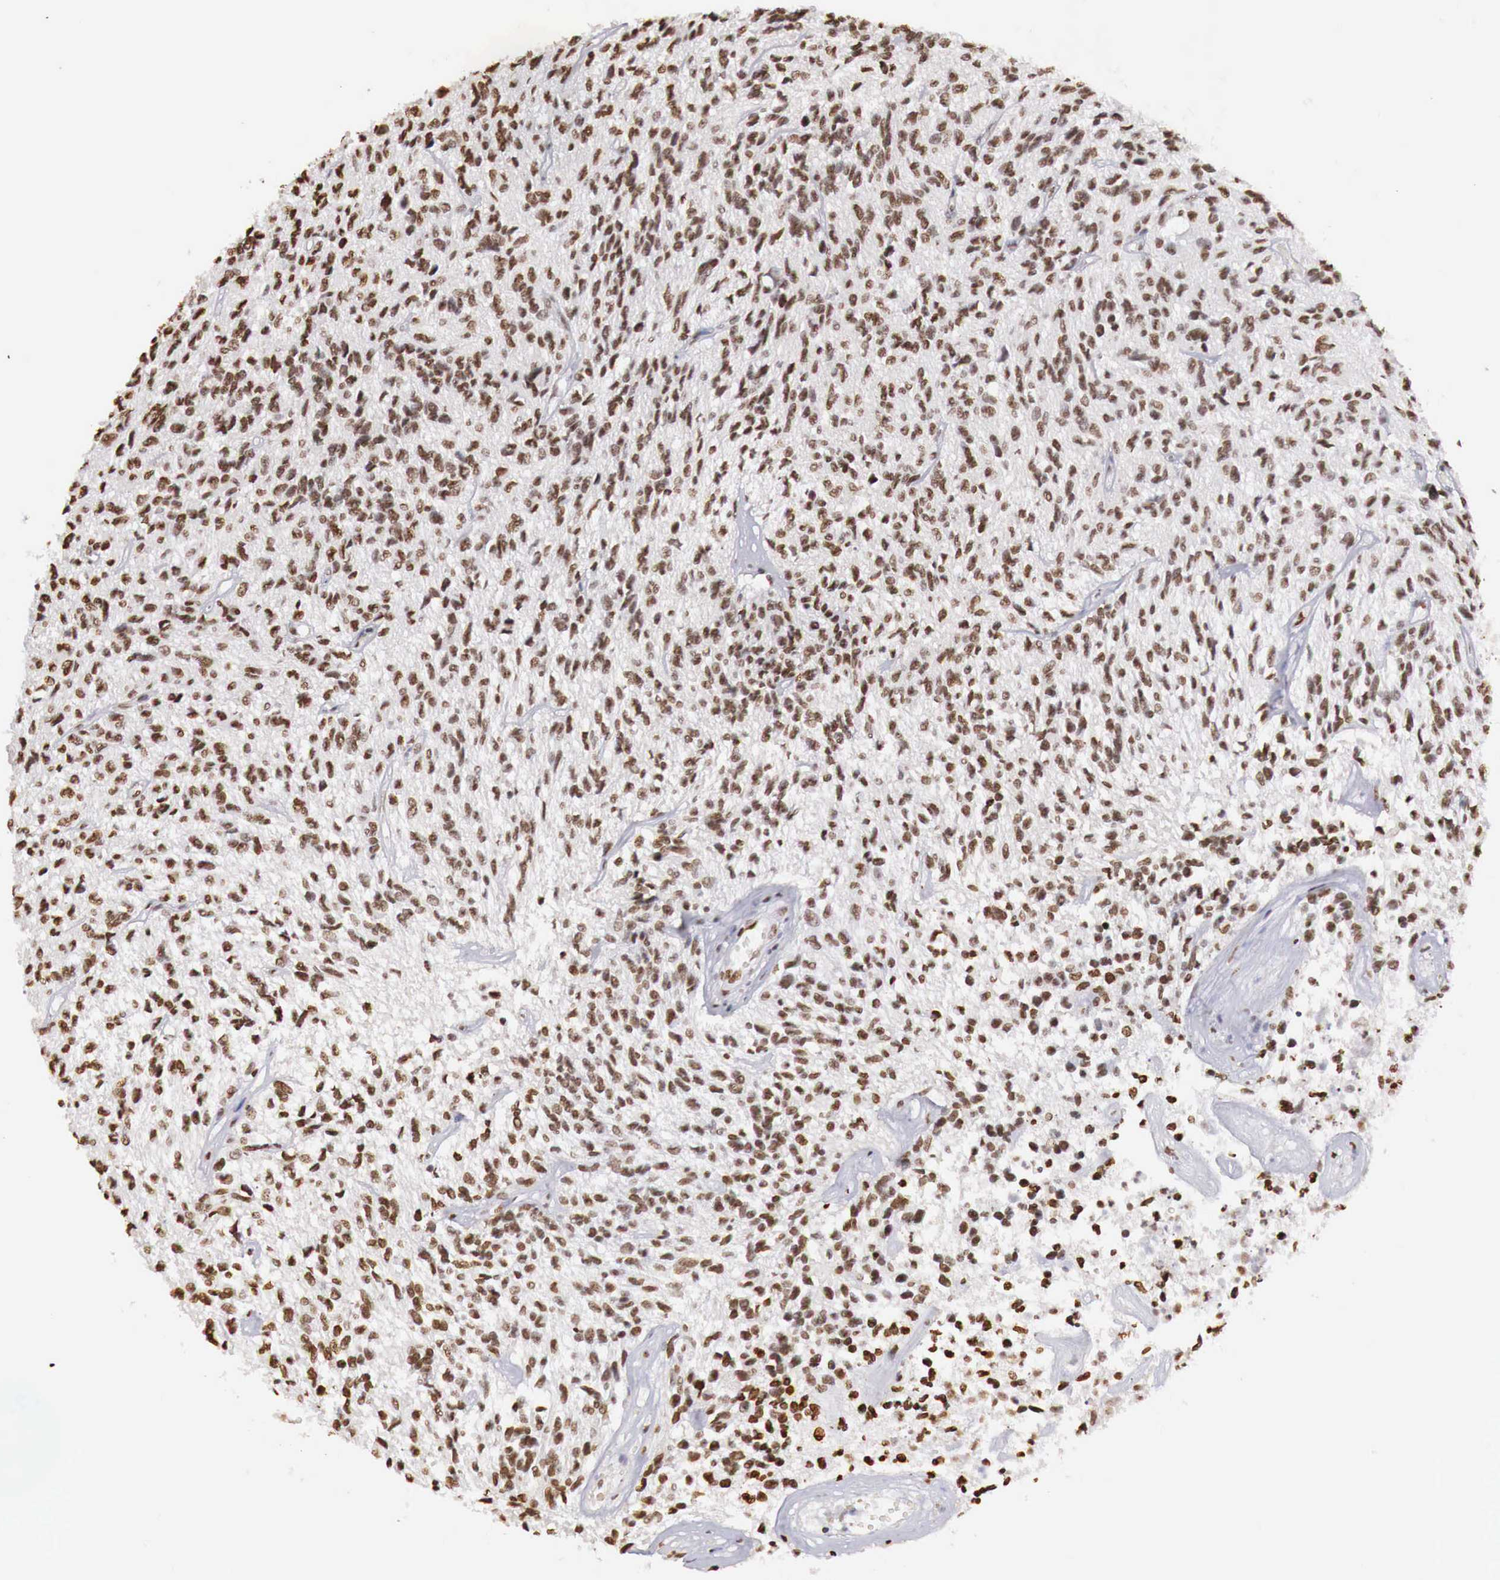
{"staining": {"intensity": "strong", "quantity": ">75%", "location": "nuclear"}, "tissue": "glioma", "cell_type": "Tumor cells", "image_type": "cancer", "snomed": [{"axis": "morphology", "description": "Glioma, malignant, High grade"}, {"axis": "topography", "description": "Brain"}], "caption": "This micrograph reveals immunohistochemistry staining of high-grade glioma (malignant), with high strong nuclear expression in about >75% of tumor cells.", "gene": "DKC1", "patient": {"sex": "male", "age": 77}}